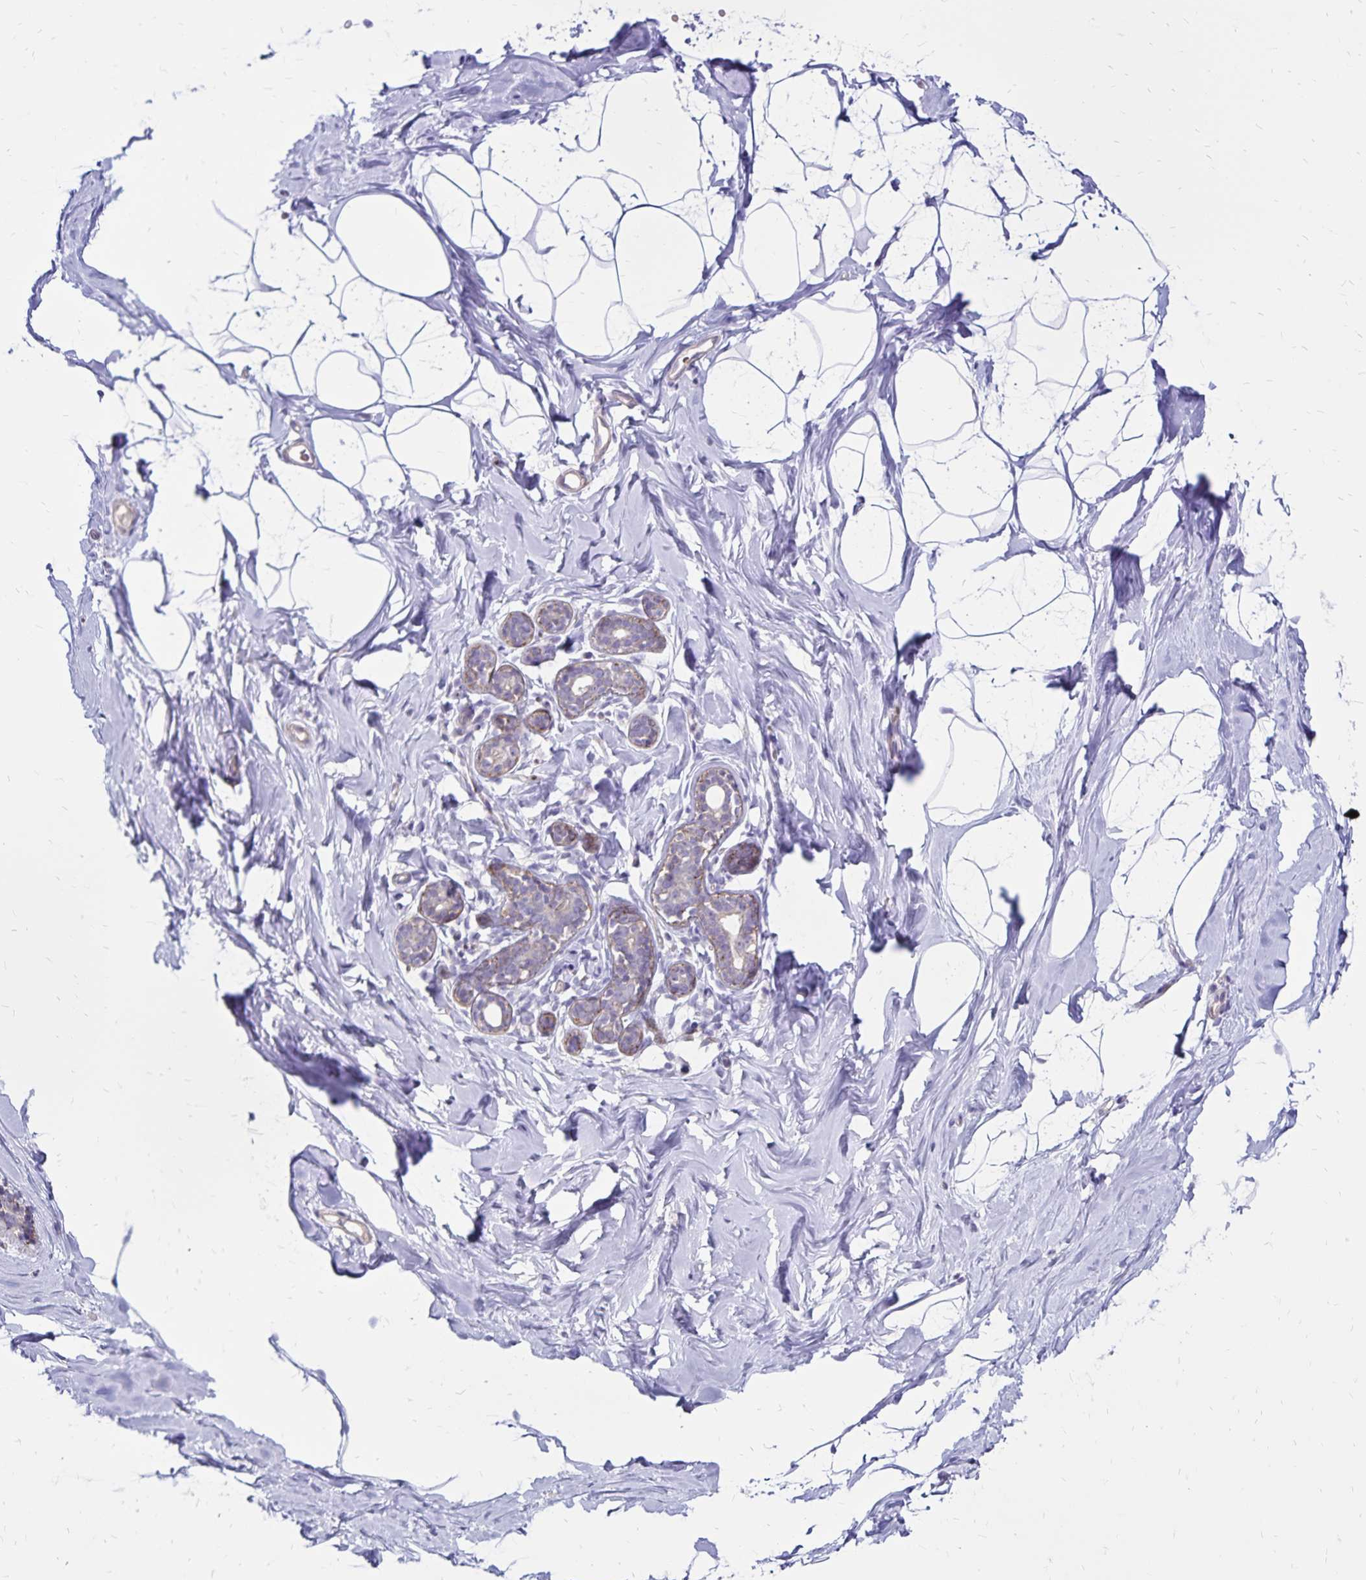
{"staining": {"intensity": "negative", "quantity": "none", "location": "none"}, "tissue": "breast", "cell_type": "Adipocytes", "image_type": "normal", "snomed": [{"axis": "morphology", "description": "Normal tissue, NOS"}, {"axis": "topography", "description": "Breast"}], "caption": "This micrograph is of normal breast stained with immunohistochemistry to label a protein in brown with the nuclei are counter-stained blue. There is no staining in adipocytes.", "gene": "FSD1", "patient": {"sex": "female", "age": 32}}